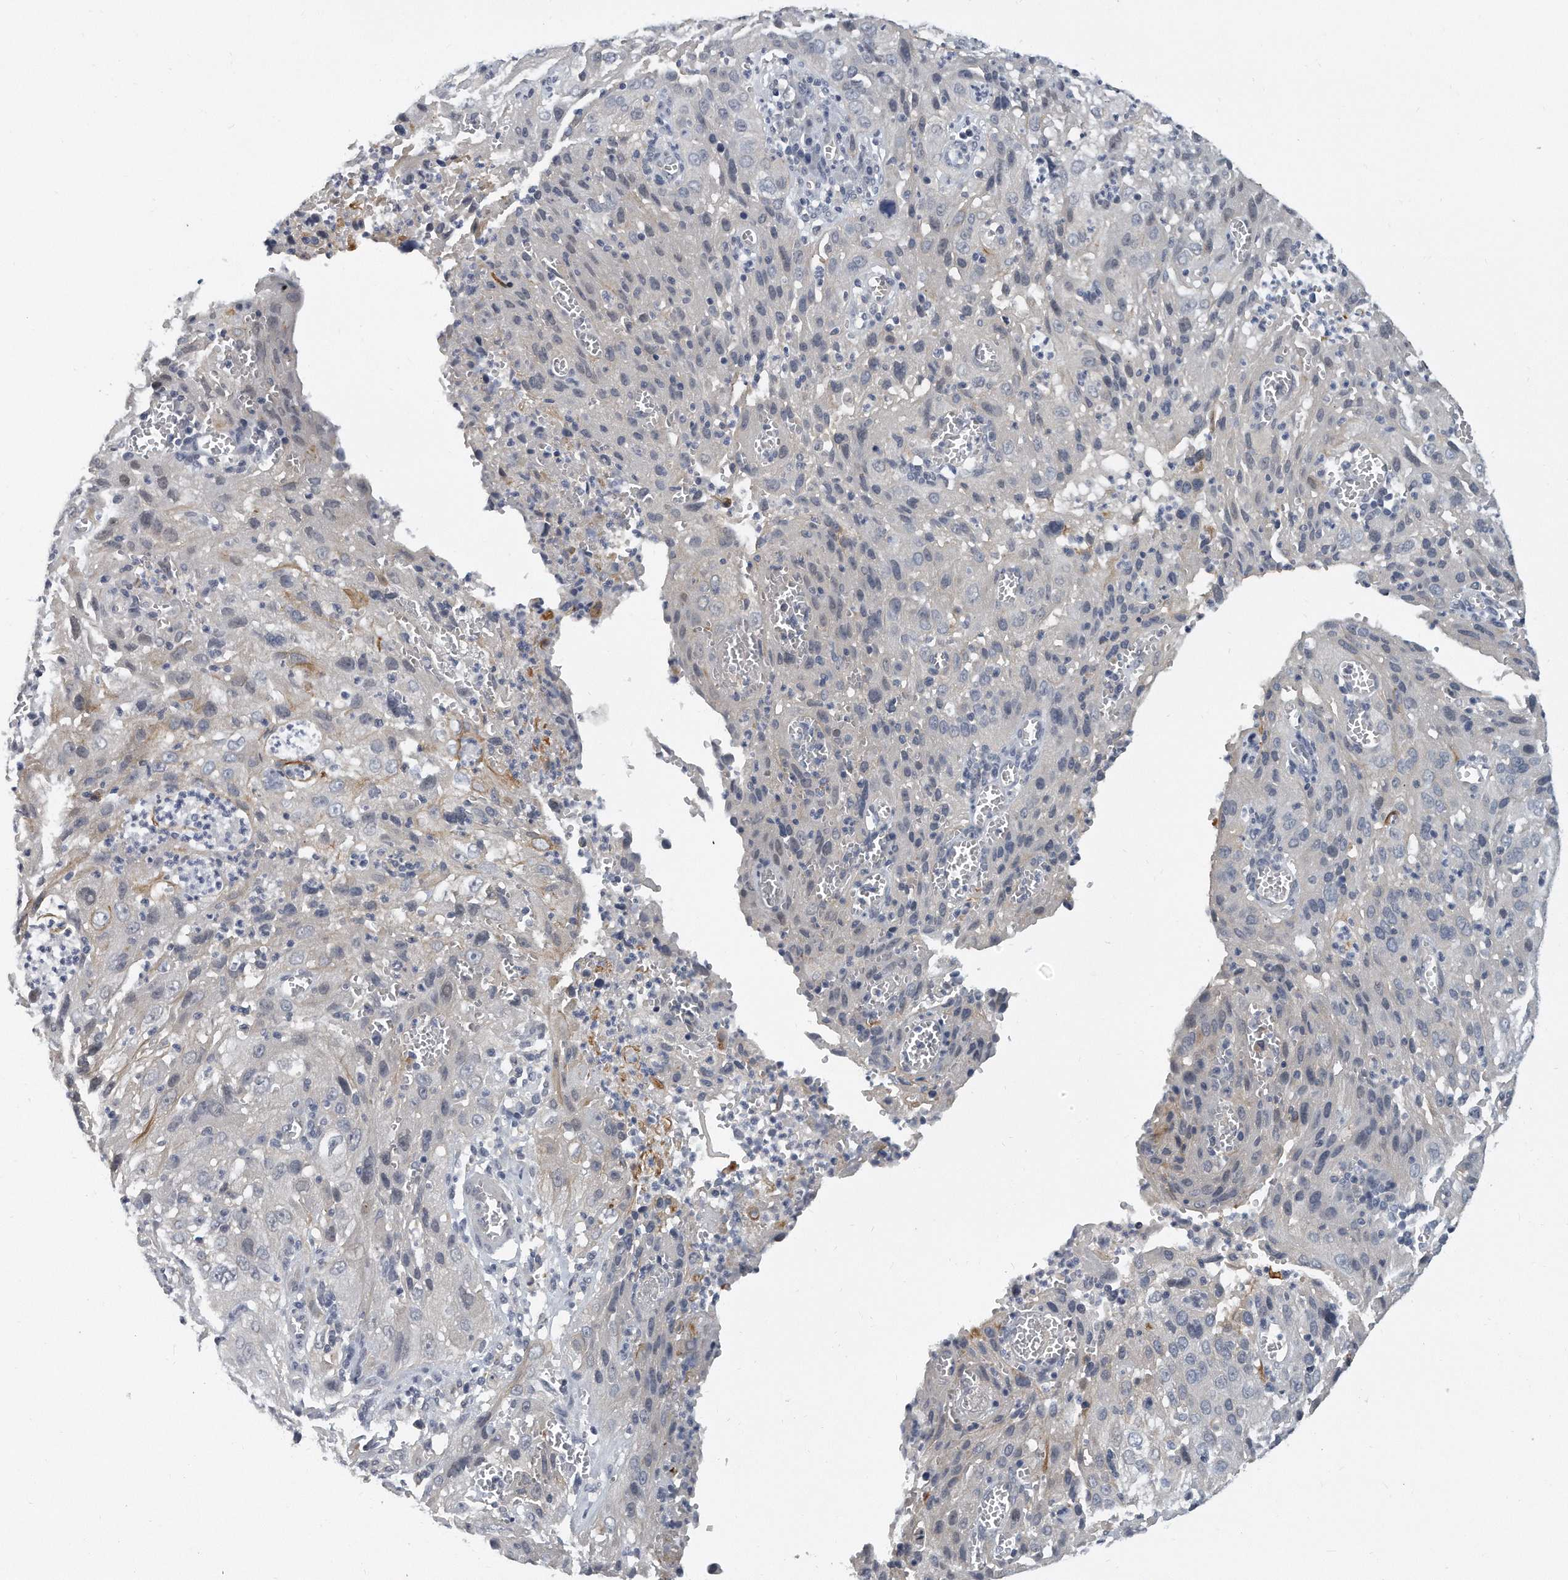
{"staining": {"intensity": "moderate", "quantity": "<25%", "location": "cytoplasmic/membranous"}, "tissue": "cervical cancer", "cell_type": "Tumor cells", "image_type": "cancer", "snomed": [{"axis": "morphology", "description": "Squamous cell carcinoma, NOS"}, {"axis": "topography", "description": "Cervix"}], "caption": "DAB (3,3'-diaminobenzidine) immunohistochemical staining of cervical squamous cell carcinoma shows moderate cytoplasmic/membranous protein staining in about <25% of tumor cells.", "gene": "KLHL7", "patient": {"sex": "female", "age": 32}}